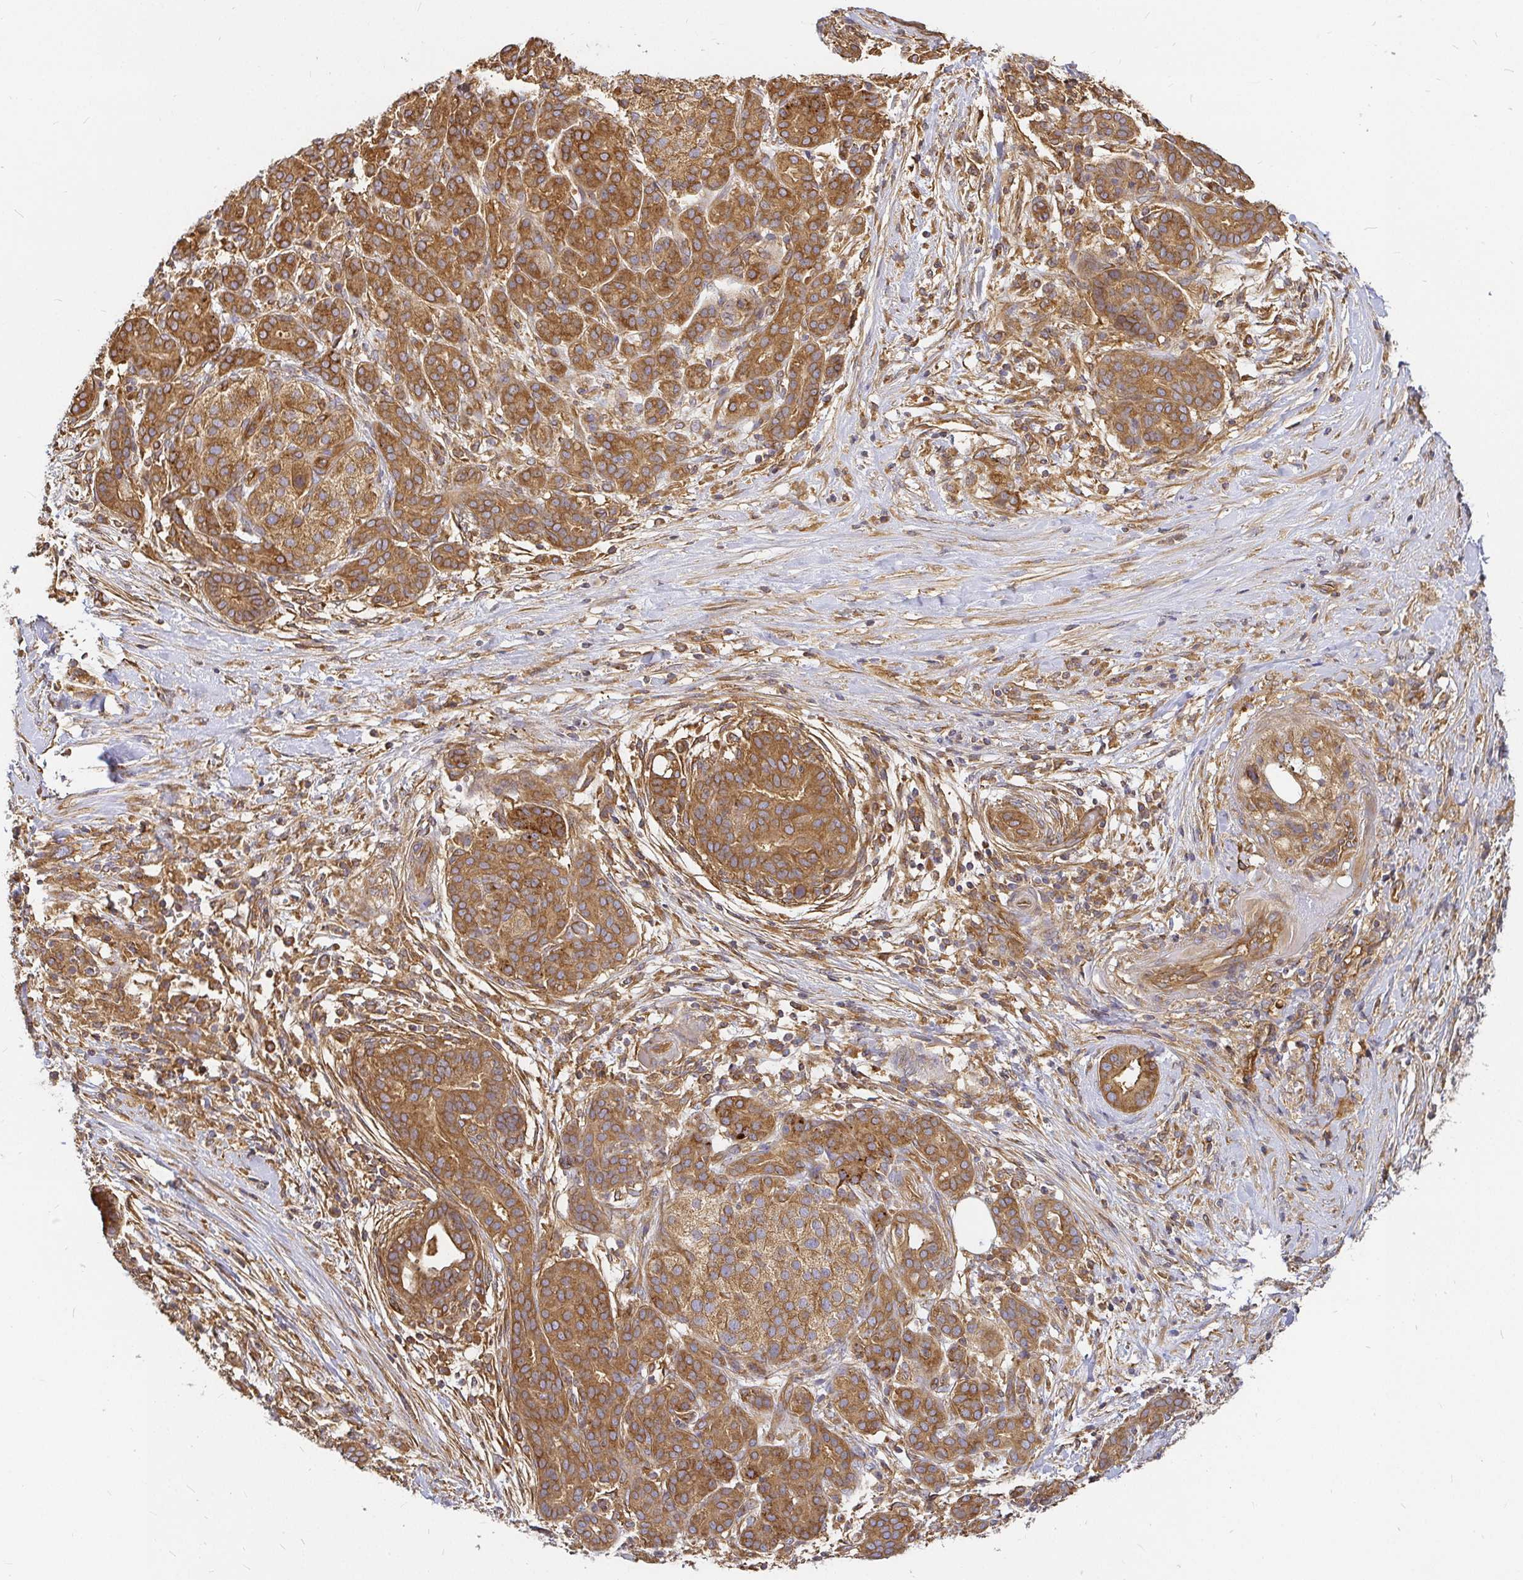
{"staining": {"intensity": "moderate", "quantity": ">75%", "location": "cytoplasmic/membranous"}, "tissue": "pancreatic cancer", "cell_type": "Tumor cells", "image_type": "cancer", "snomed": [{"axis": "morphology", "description": "Adenocarcinoma, NOS"}, {"axis": "topography", "description": "Pancreas"}], "caption": "Immunohistochemical staining of human pancreatic cancer (adenocarcinoma) exhibits moderate cytoplasmic/membranous protein expression in approximately >75% of tumor cells. (brown staining indicates protein expression, while blue staining denotes nuclei).", "gene": "KIF5B", "patient": {"sex": "male", "age": 44}}